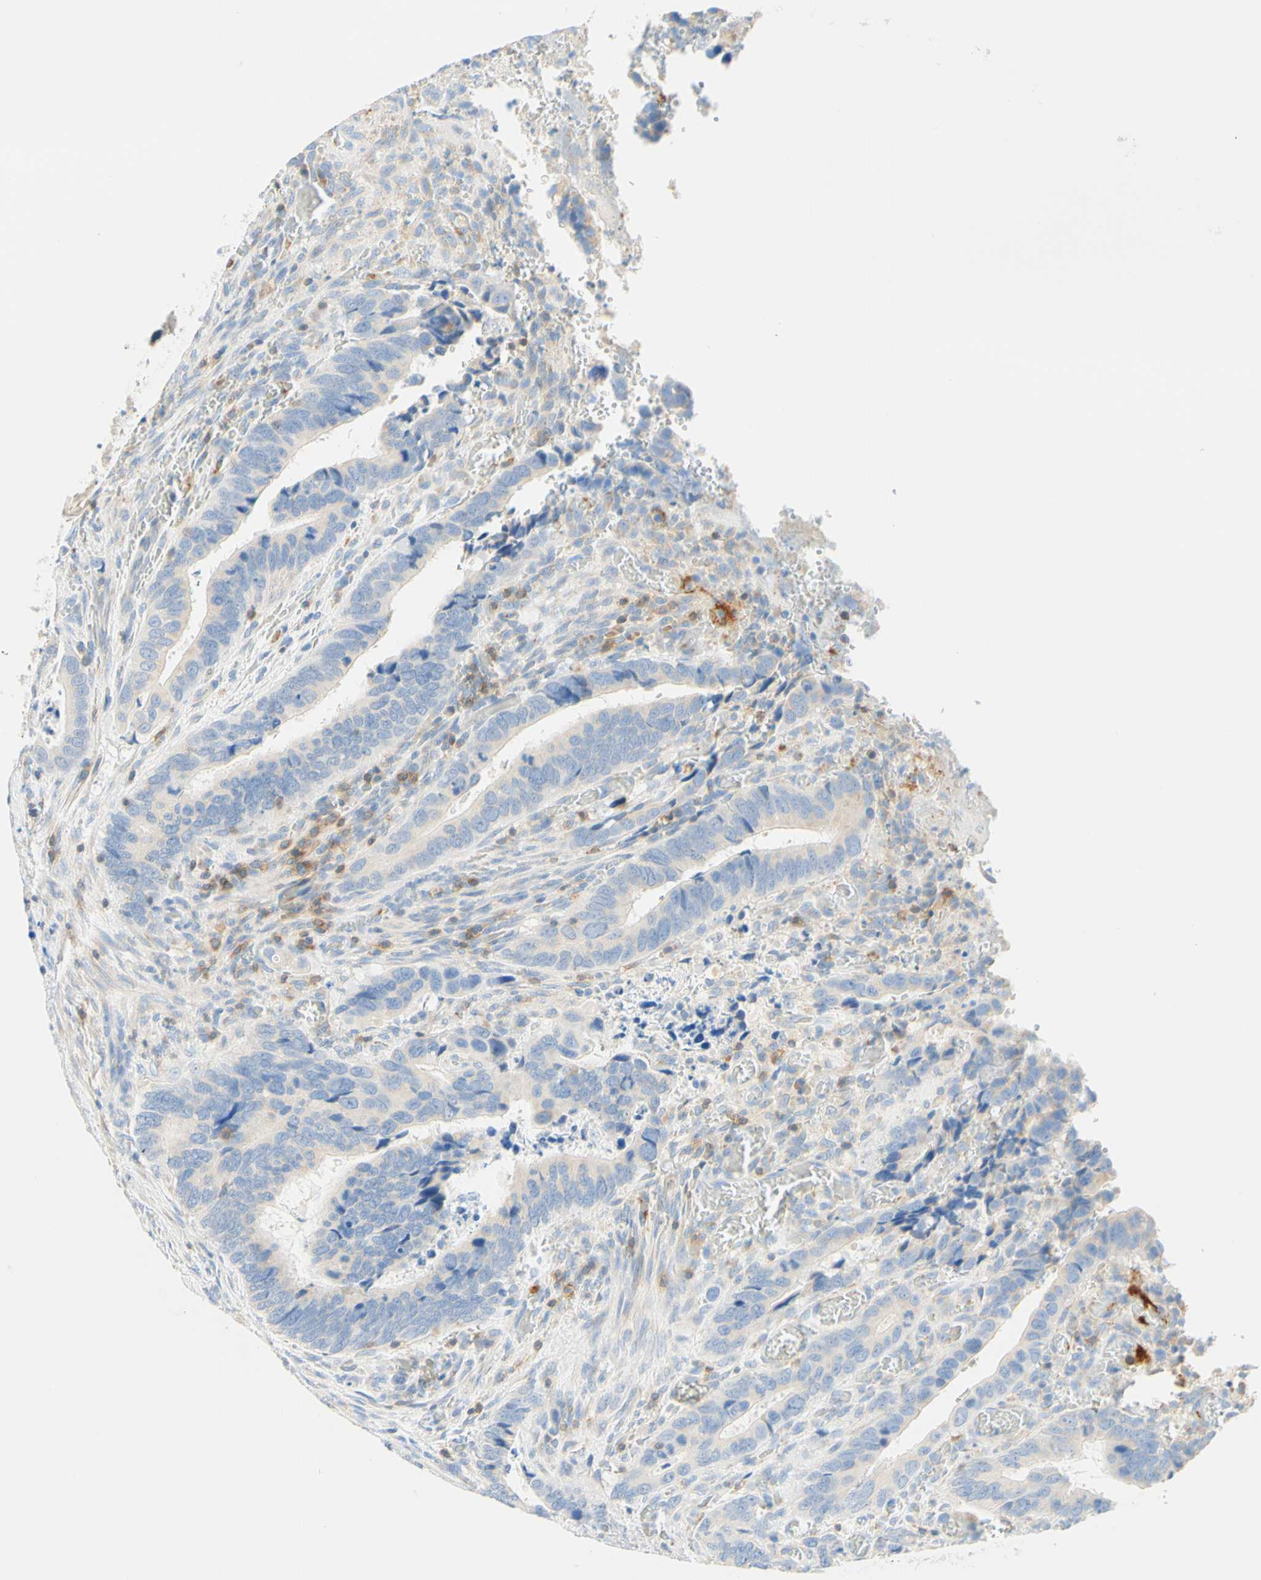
{"staining": {"intensity": "negative", "quantity": "none", "location": "none"}, "tissue": "colorectal cancer", "cell_type": "Tumor cells", "image_type": "cancer", "snomed": [{"axis": "morphology", "description": "Adenocarcinoma, NOS"}, {"axis": "topography", "description": "Colon"}], "caption": "This is an immunohistochemistry (IHC) histopathology image of human colorectal adenocarcinoma. There is no expression in tumor cells.", "gene": "LAT", "patient": {"sex": "male", "age": 72}}